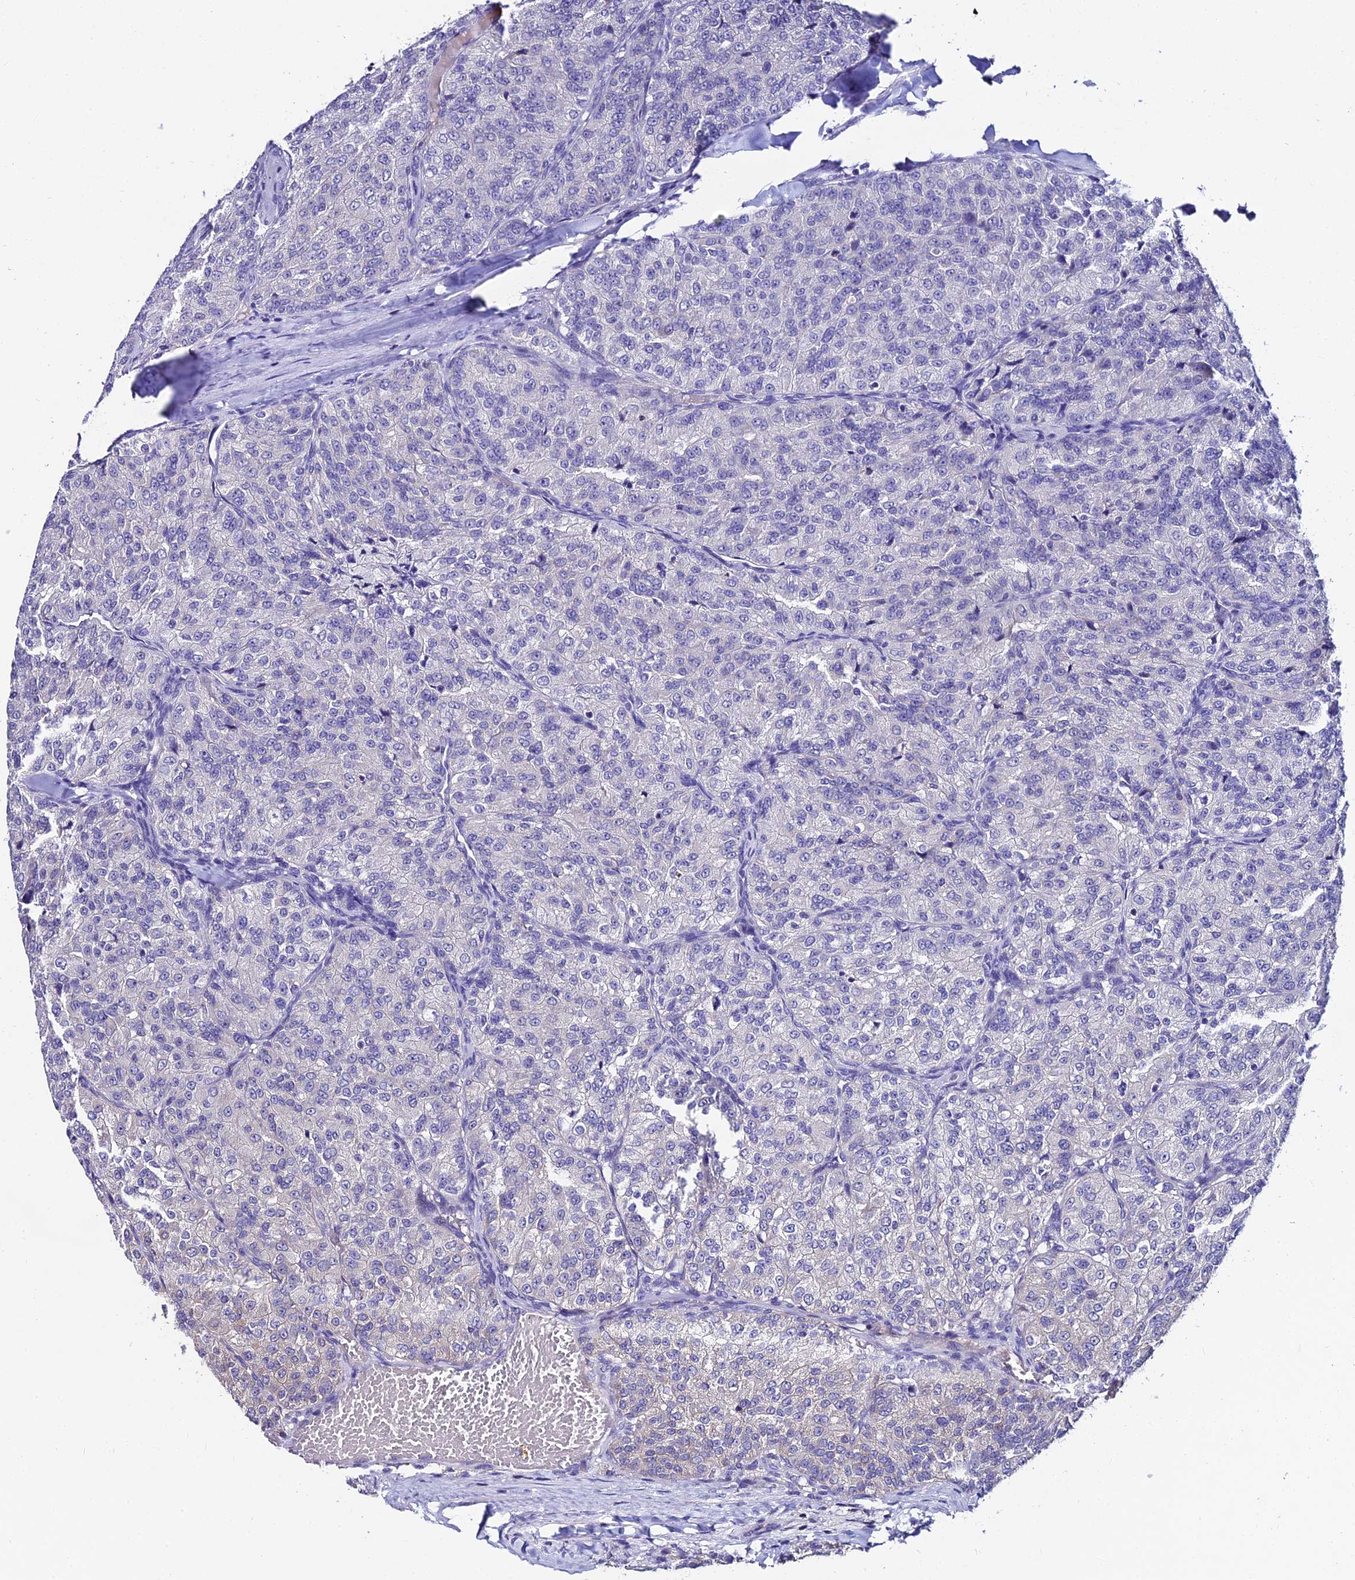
{"staining": {"intensity": "negative", "quantity": "none", "location": "none"}, "tissue": "renal cancer", "cell_type": "Tumor cells", "image_type": "cancer", "snomed": [{"axis": "morphology", "description": "Adenocarcinoma, NOS"}, {"axis": "topography", "description": "Kidney"}], "caption": "Immunohistochemistry micrograph of neoplastic tissue: renal cancer (adenocarcinoma) stained with DAB (3,3'-diaminobenzidine) shows no significant protein expression in tumor cells.", "gene": "LGALS7", "patient": {"sex": "female", "age": 63}}